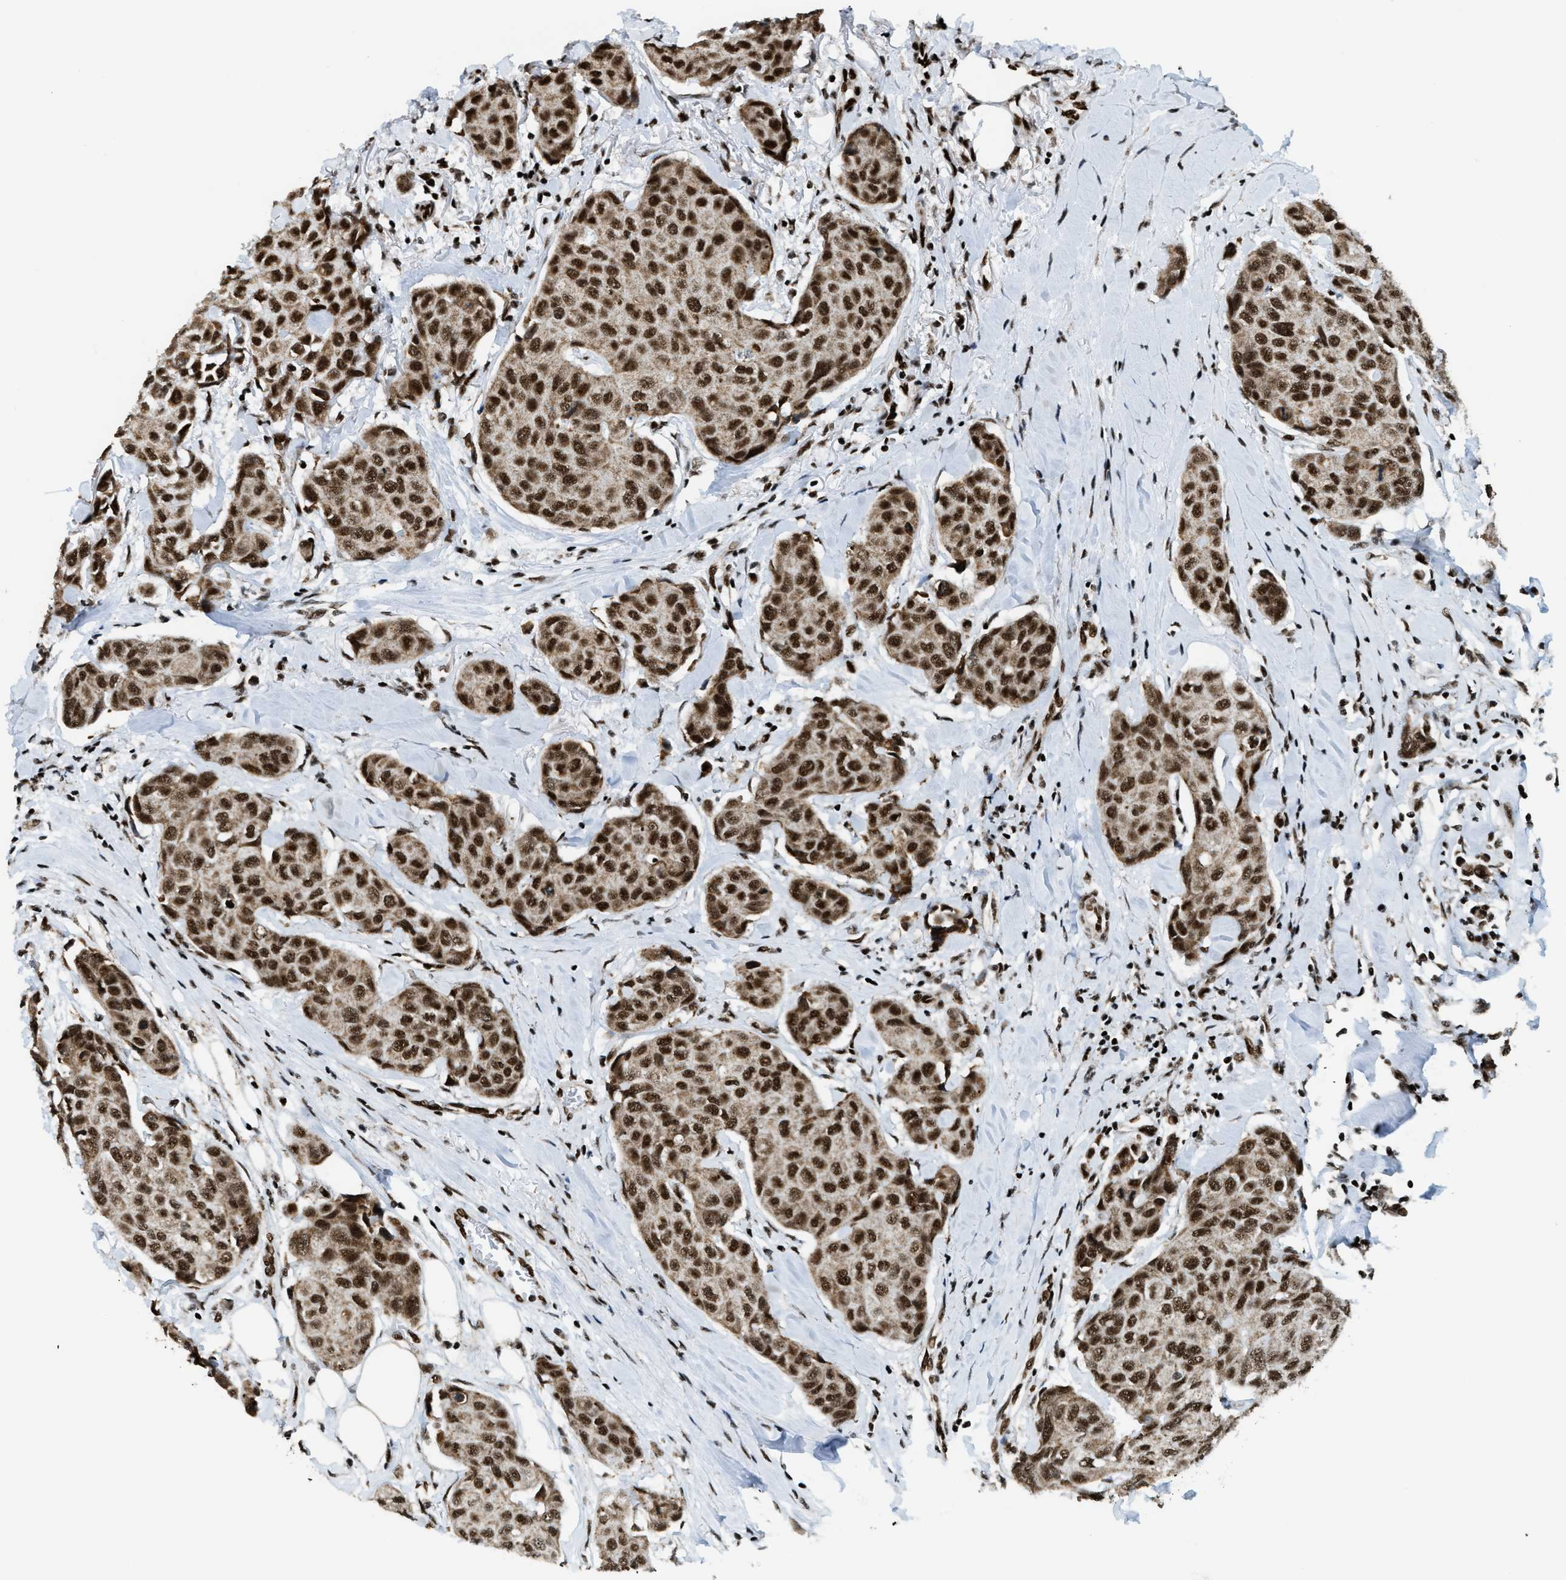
{"staining": {"intensity": "strong", "quantity": ">75%", "location": "cytoplasmic/membranous,nuclear"}, "tissue": "breast cancer", "cell_type": "Tumor cells", "image_type": "cancer", "snomed": [{"axis": "morphology", "description": "Duct carcinoma"}, {"axis": "topography", "description": "Breast"}], "caption": "A brown stain highlights strong cytoplasmic/membranous and nuclear positivity of a protein in human breast cancer tumor cells. (Stains: DAB in brown, nuclei in blue, Microscopy: brightfield microscopy at high magnification).", "gene": "GABPB1", "patient": {"sex": "female", "age": 80}}